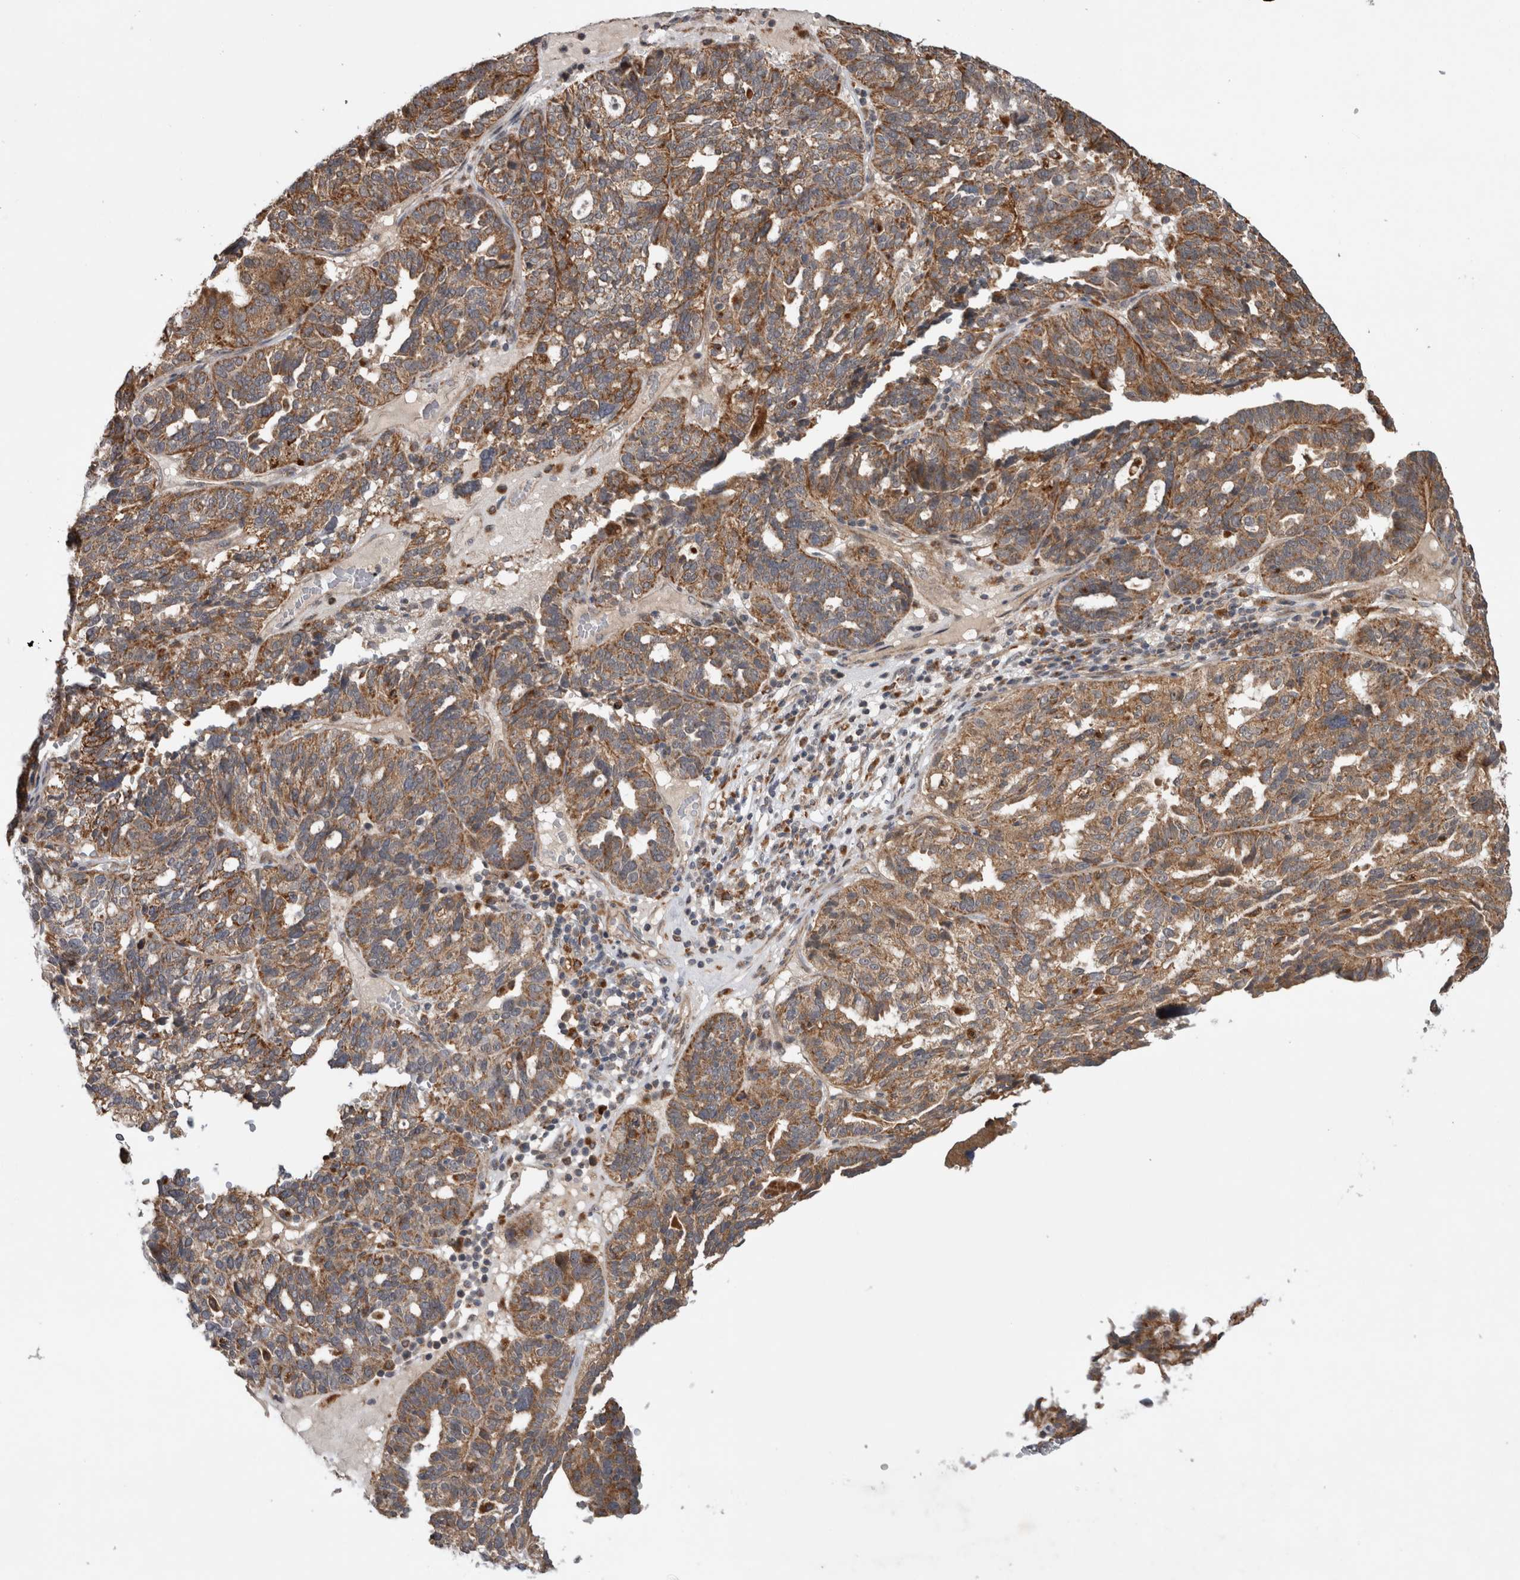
{"staining": {"intensity": "moderate", "quantity": ">75%", "location": "cytoplasmic/membranous"}, "tissue": "ovarian cancer", "cell_type": "Tumor cells", "image_type": "cancer", "snomed": [{"axis": "morphology", "description": "Cystadenocarcinoma, serous, NOS"}, {"axis": "topography", "description": "Ovary"}], "caption": "Immunohistochemical staining of human ovarian serous cystadenocarcinoma exhibits moderate cytoplasmic/membranous protein expression in about >75% of tumor cells. The staining was performed using DAB to visualize the protein expression in brown, while the nuclei were stained in blue with hematoxylin (Magnification: 20x).", "gene": "ADGRL3", "patient": {"sex": "female", "age": 59}}